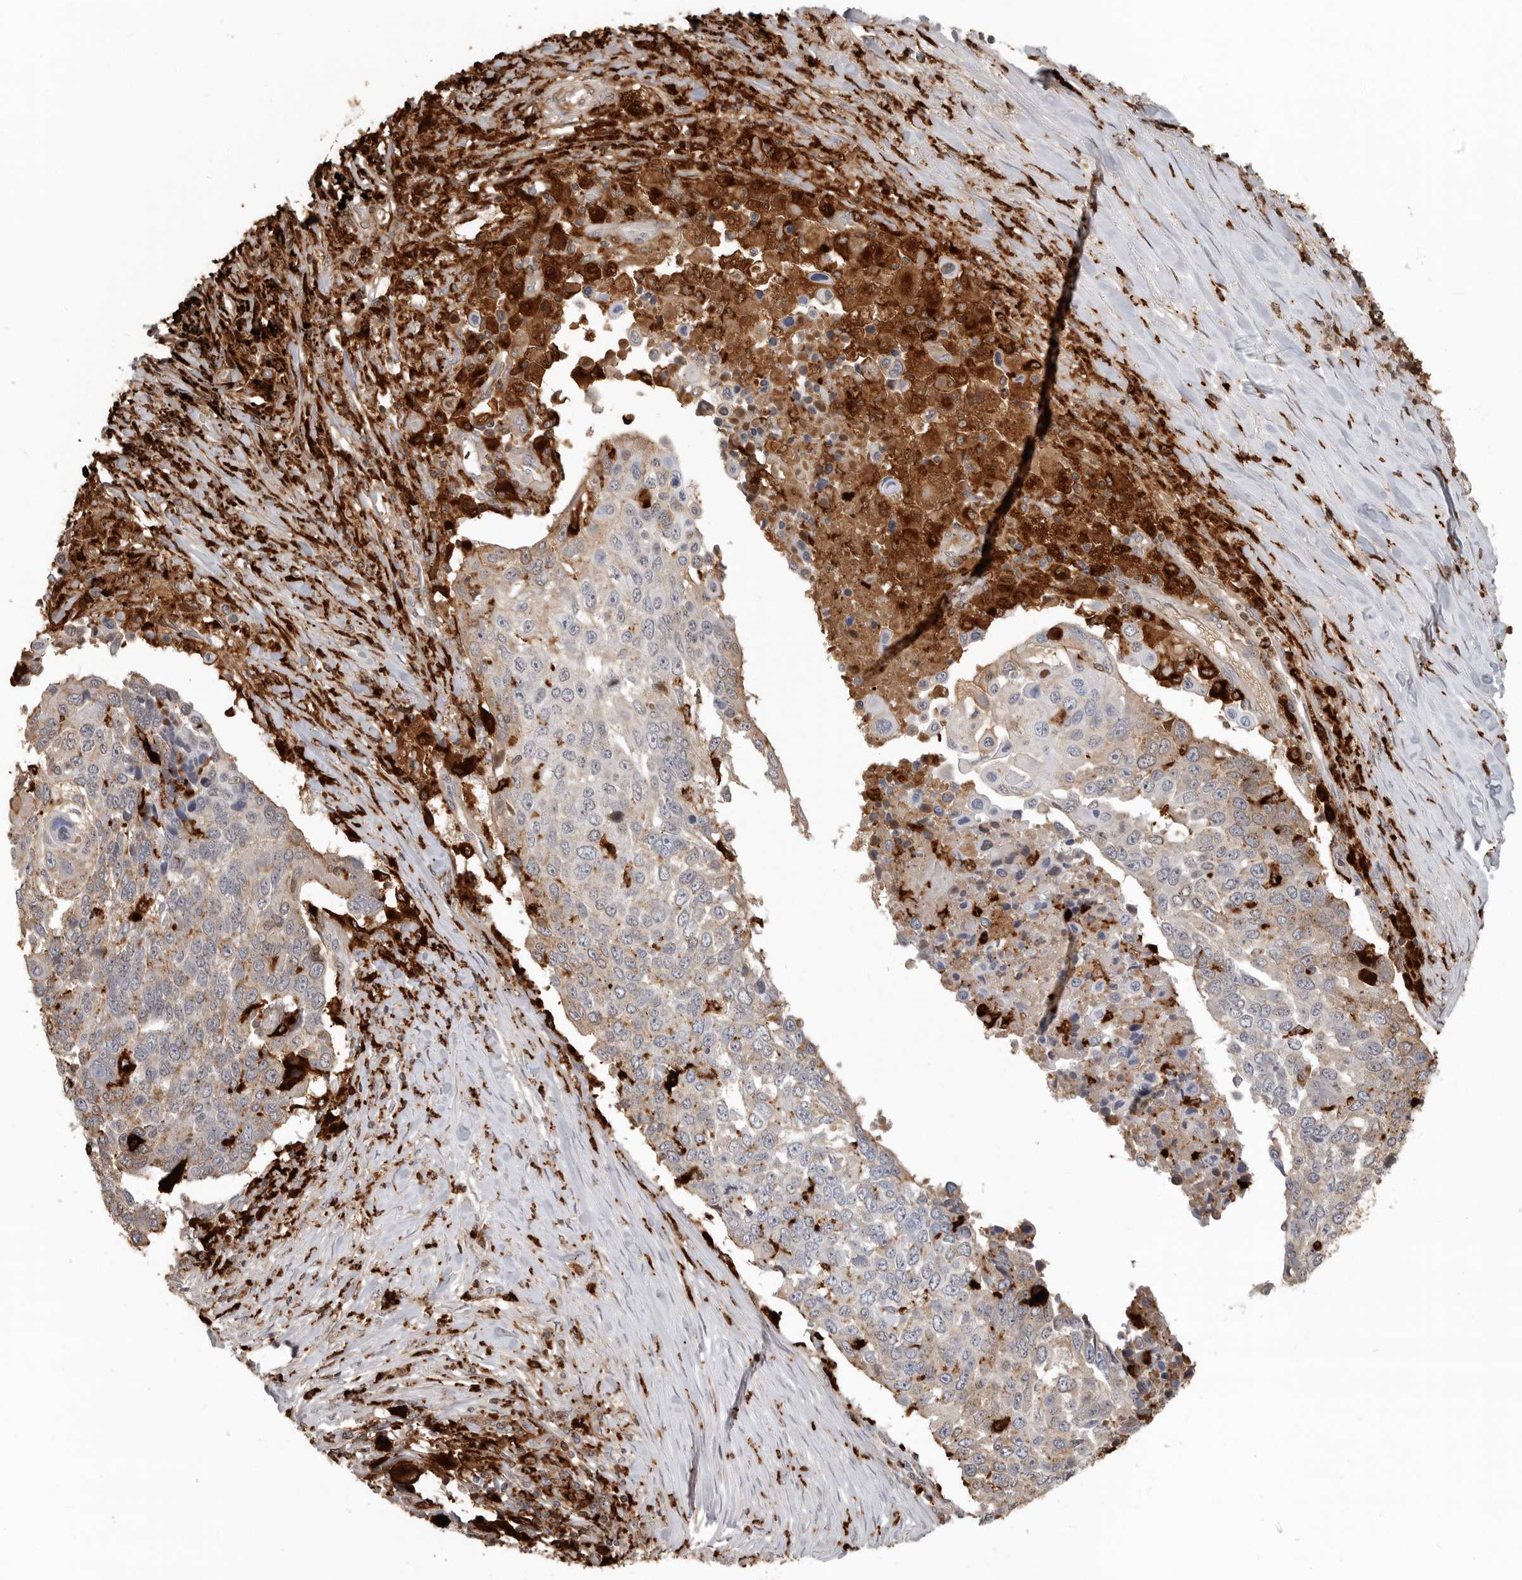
{"staining": {"intensity": "moderate", "quantity": "<25%", "location": "cytoplasmic/membranous"}, "tissue": "lung cancer", "cell_type": "Tumor cells", "image_type": "cancer", "snomed": [{"axis": "morphology", "description": "Squamous cell carcinoma, NOS"}, {"axis": "topography", "description": "Lung"}], "caption": "Protein staining by IHC demonstrates moderate cytoplasmic/membranous staining in approximately <25% of tumor cells in lung squamous cell carcinoma. (DAB IHC, brown staining for protein, blue staining for nuclei).", "gene": "IFI30", "patient": {"sex": "male", "age": 66}}